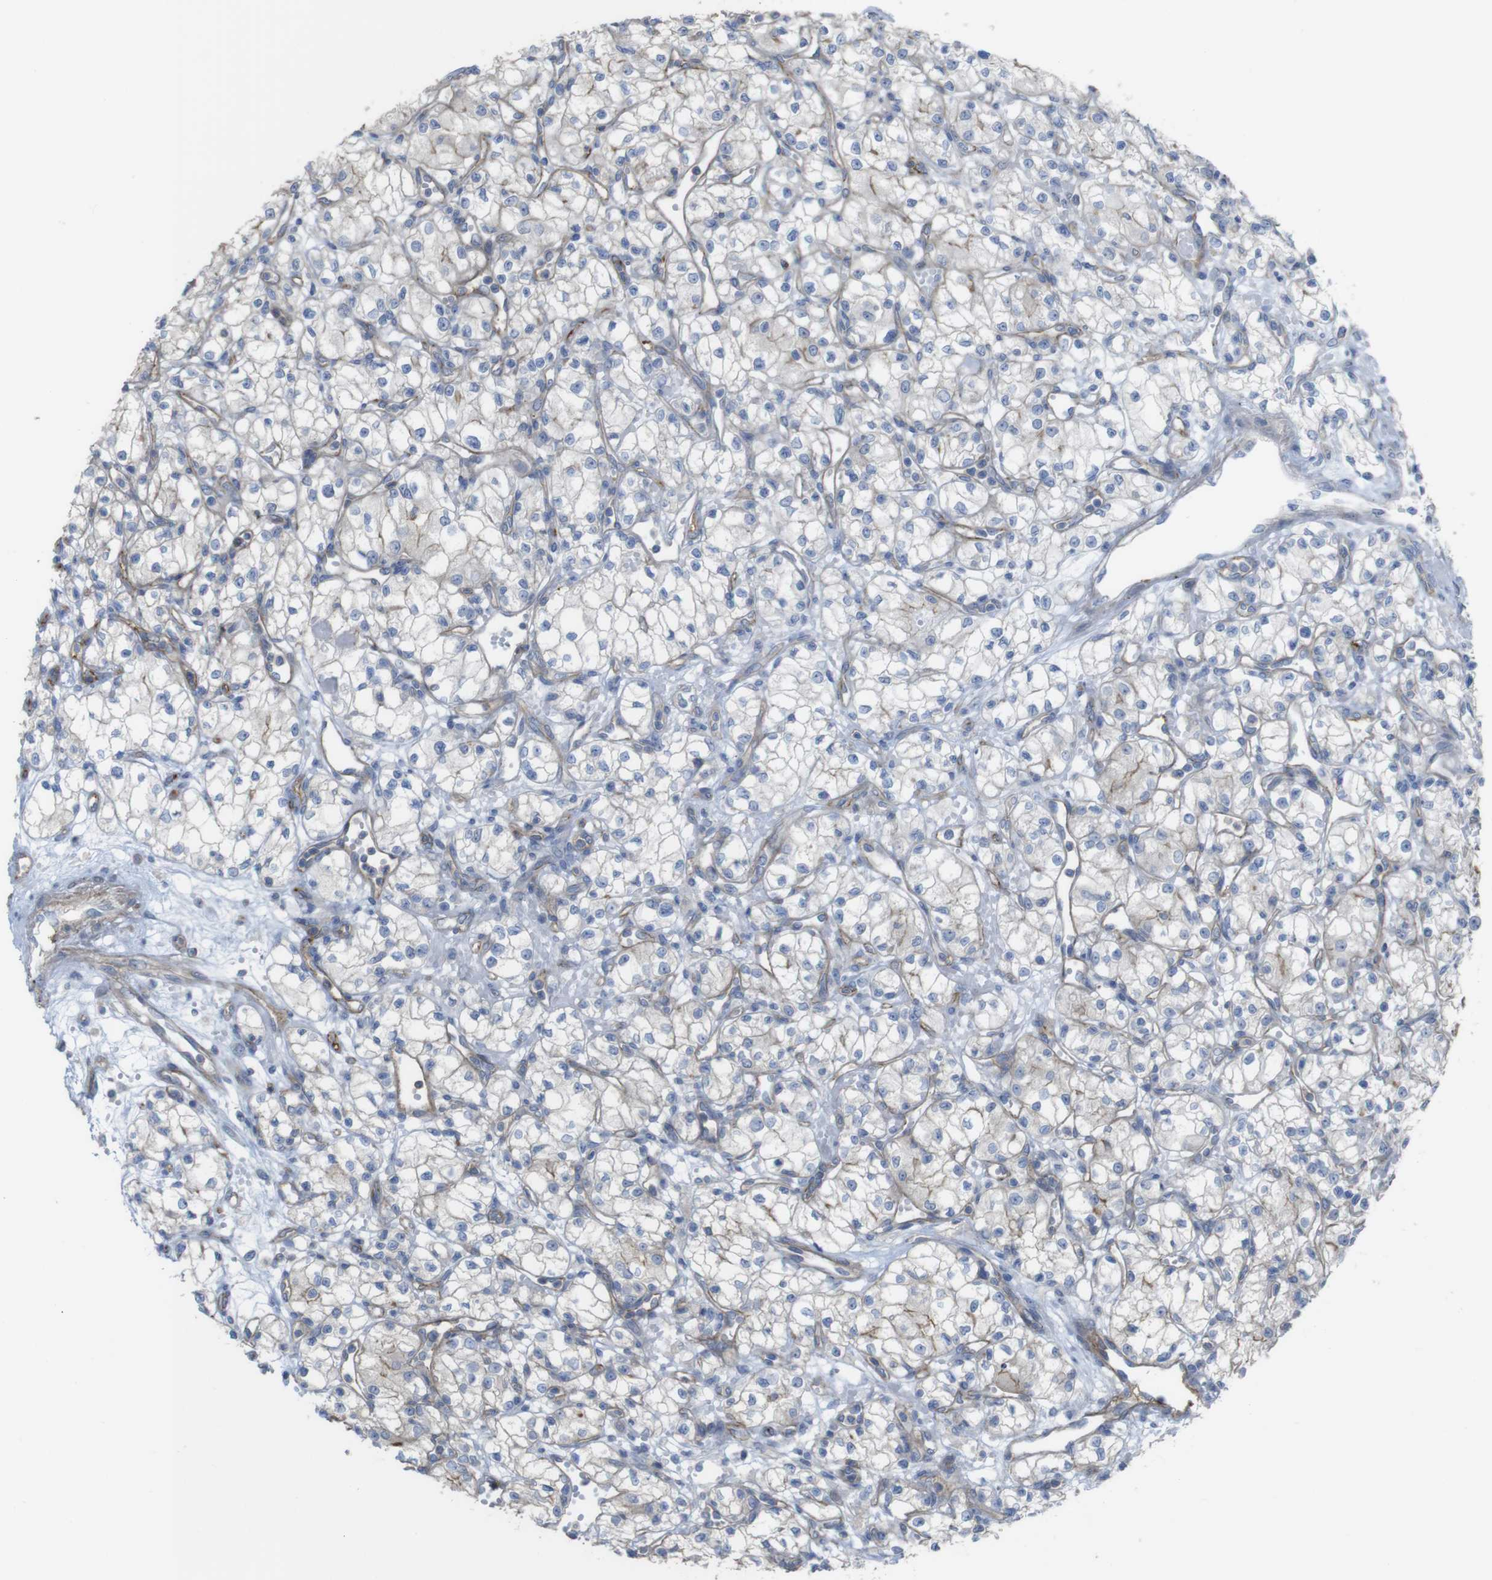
{"staining": {"intensity": "weak", "quantity": "25%-75%", "location": "cytoplasmic/membranous"}, "tissue": "renal cancer", "cell_type": "Tumor cells", "image_type": "cancer", "snomed": [{"axis": "morphology", "description": "Normal tissue, NOS"}, {"axis": "morphology", "description": "Adenocarcinoma, NOS"}, {"axis": "topography", "description": "Kidney"}], "caption": "Weak cytoplasmic/membranous staining is seen in about 25%-75% of tumor cells in renal cancer. Immunohistochemistry stains the protein of interest in brown and the nuclei are stained blue.", "gene": "PREX2", "patient": {"sex": "male", "age": 59}}